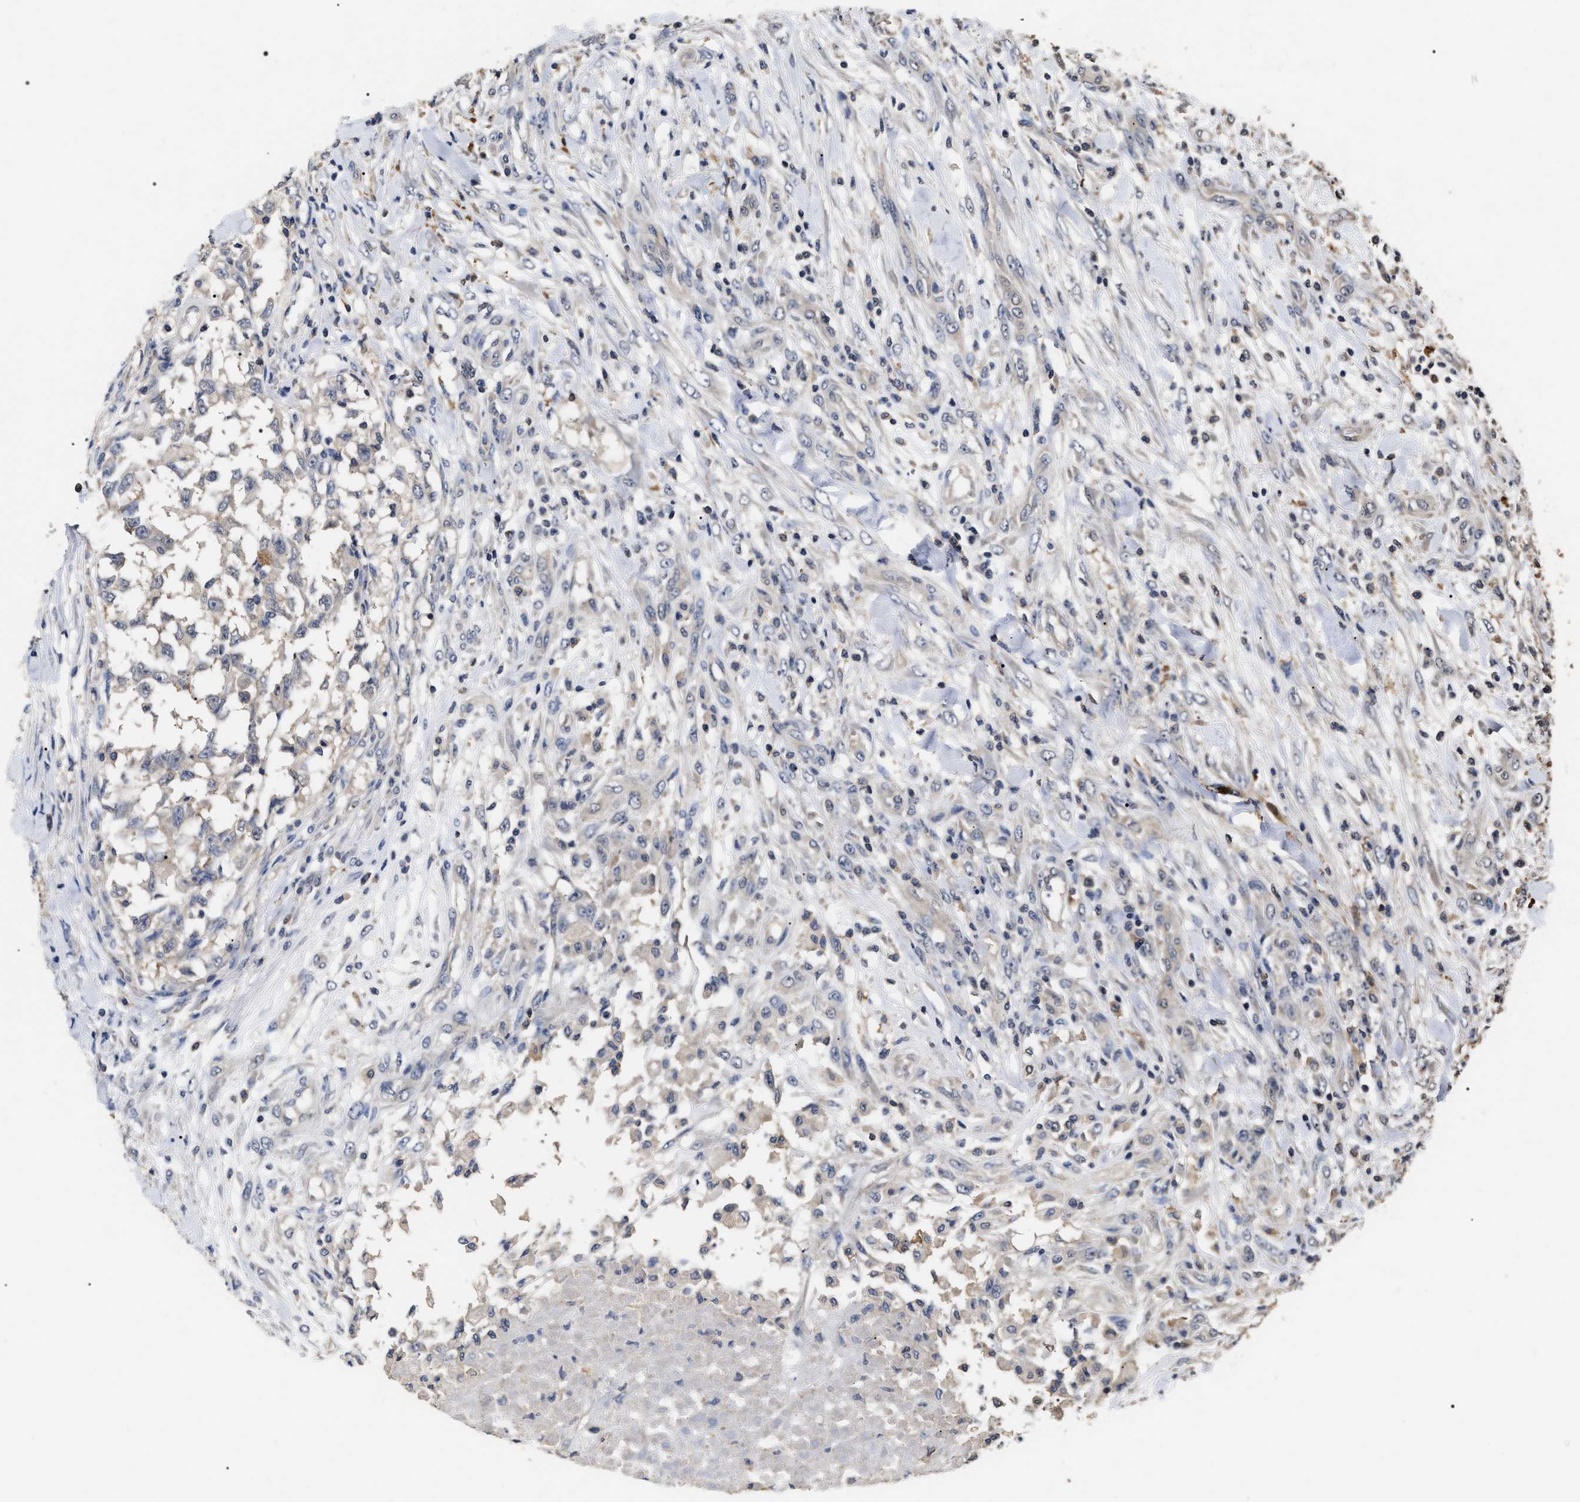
{"staining": {"intensity": "negative", "quantity": "none", "location": "none"}, "tissue": "testis cancer", "cell_type": "Tumor cells", "image_type": "cancer", "snomed": [{"axis": "morphology", "description": "Seminoma, NOS"}, {"axis": "topography", "description": "Testis"}], "caption": "Testis cancer was stained to show a protein in brown. There is no significant expression in tumor cells.", "gene": "UPF3A", "patient": {"sex": "male", "age": 59}}